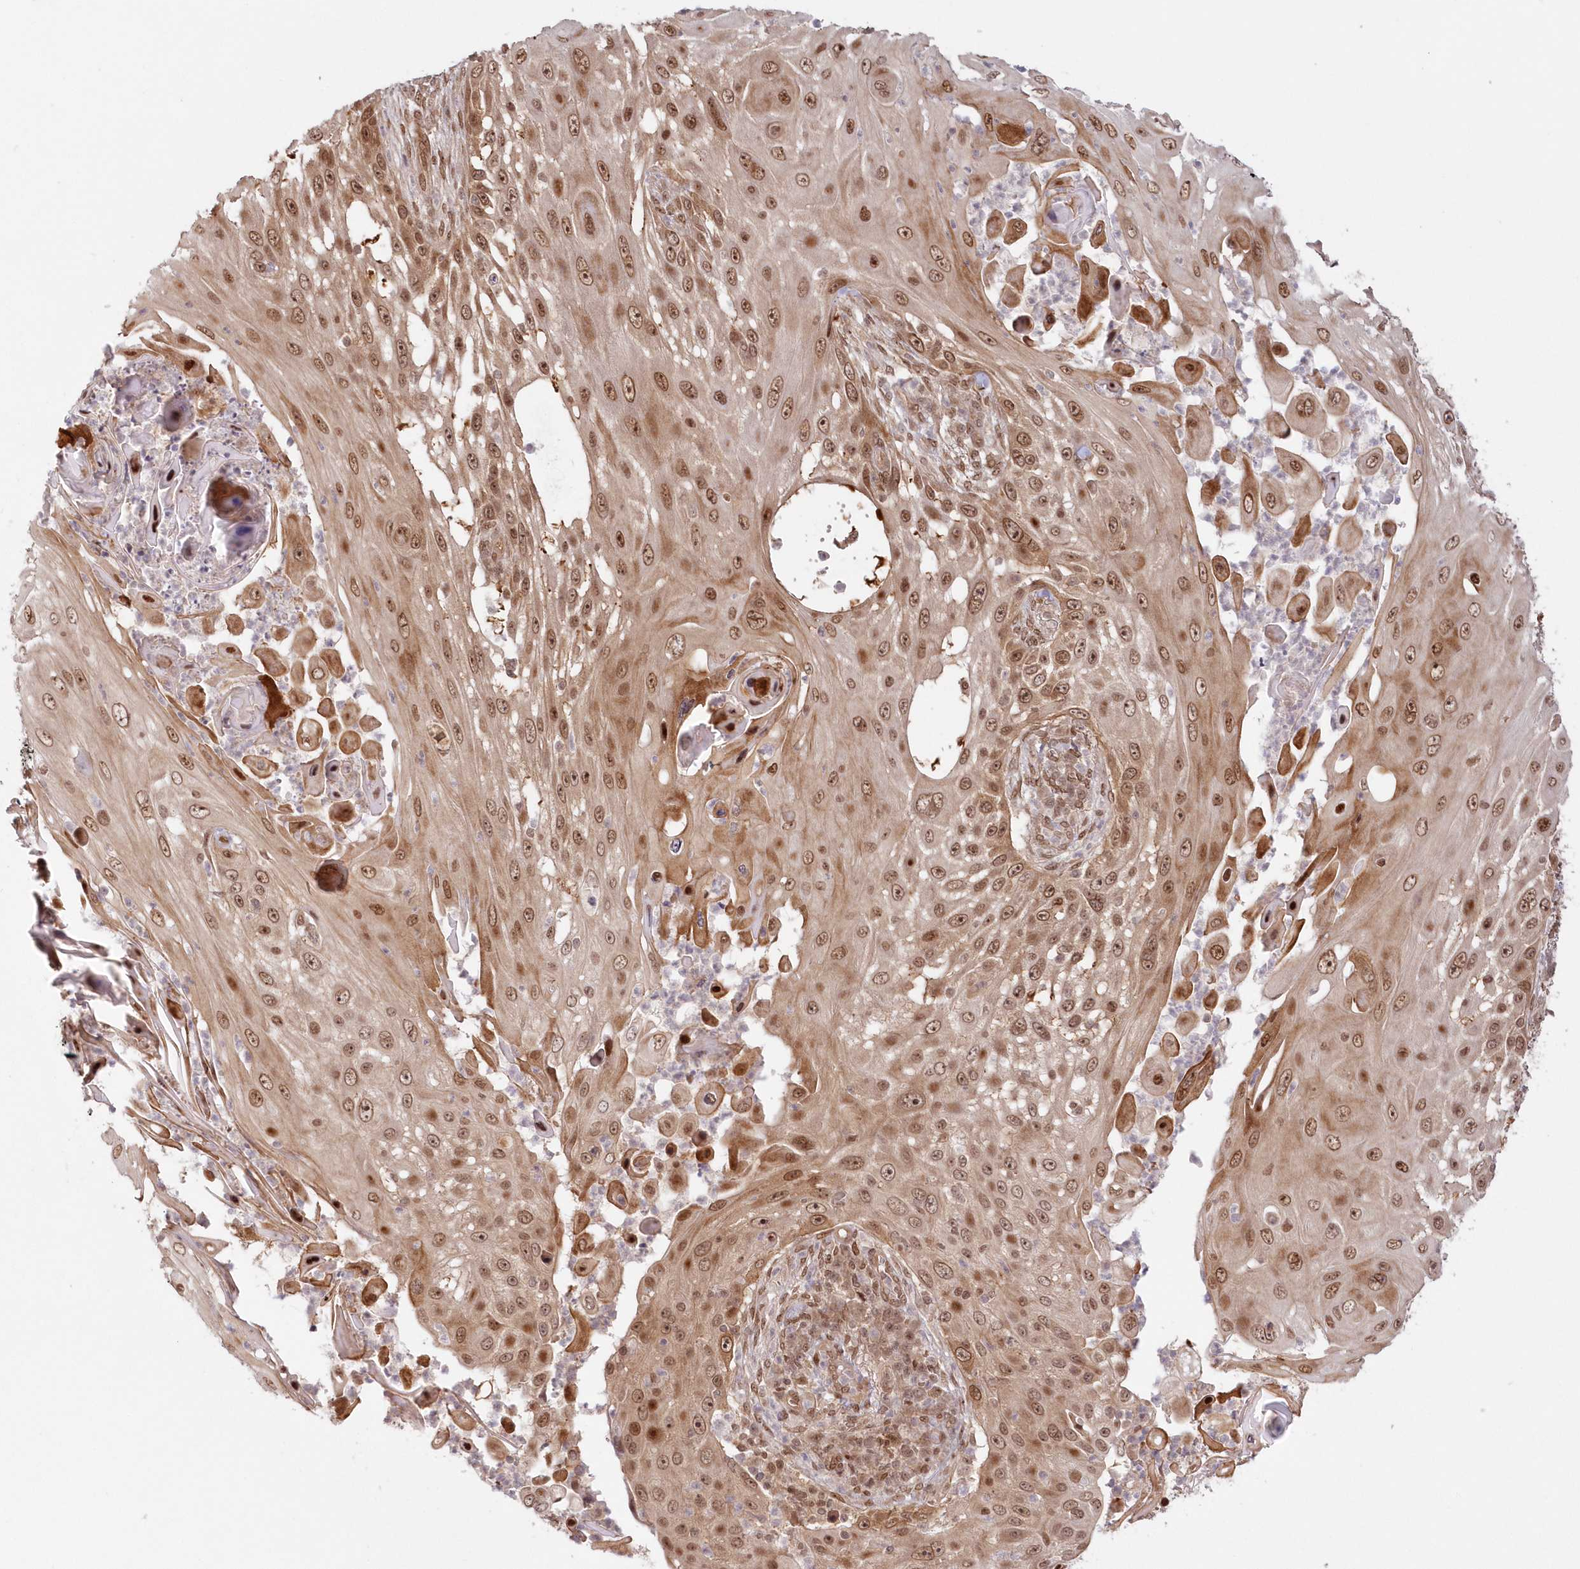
{"staining": {"intensity": "moderate", "quantity": ">75%", "location": "cytoplasmic/membranous,nuclear"}, "tissue": "skin cancer", "cell_type": "Tumor cells", "image_type": "cancer", "snomed": [{"axis": "morphology", "description": "Squamous cell carcinoma, NOS"}, {"axis": "topography", "description": "Skin"}], "caption": "Tumor cells exhibit medium levels of moderate cytoplasmic/membranous and nuclear staining in about >75% of cells in skin cancer (squamous cell carcinoma).", "gene": "TOGARAM2", "patient": {"sex": "female", "age": 44}}